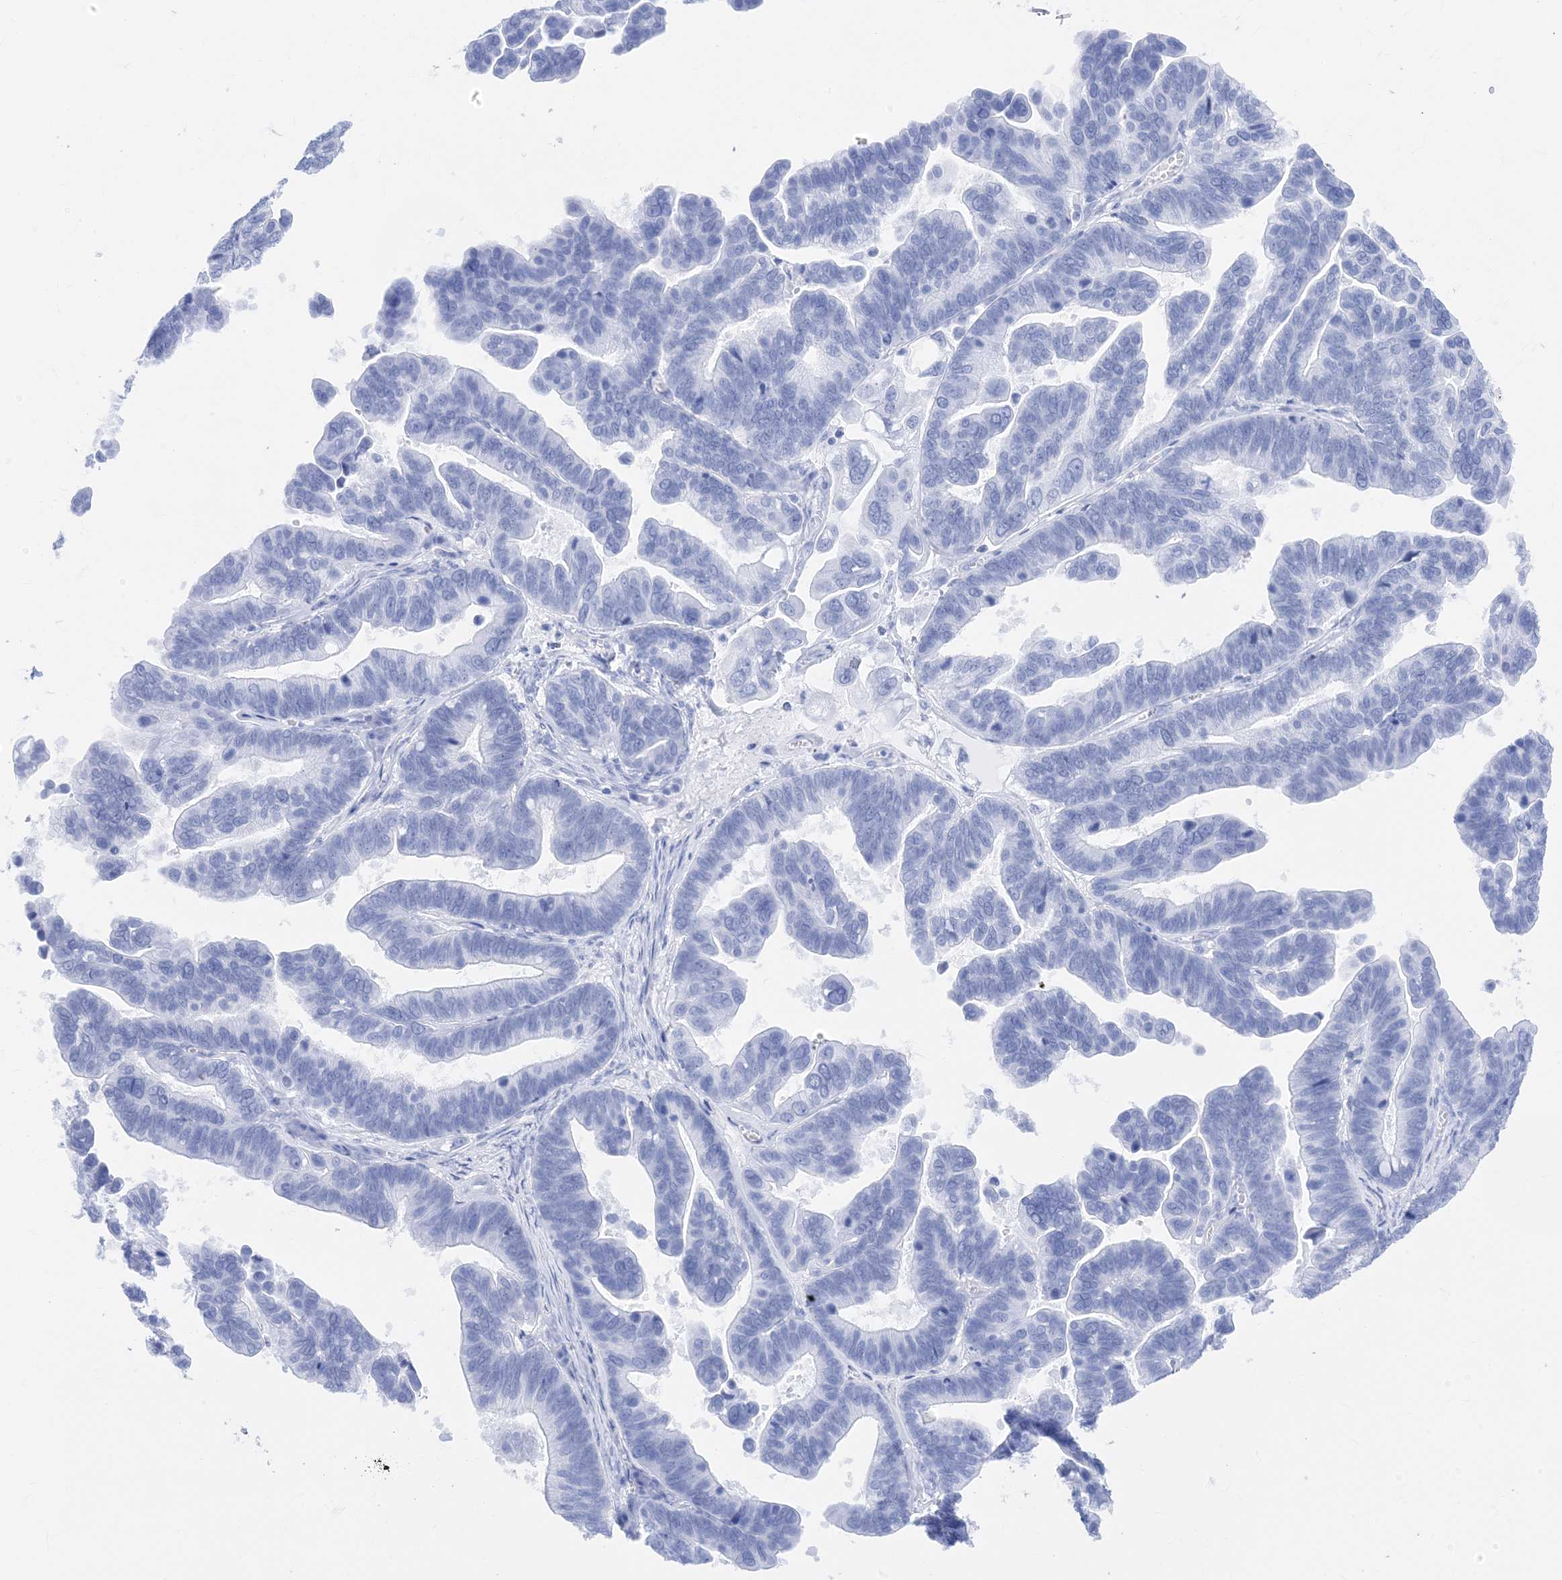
{"staining": {"intensity": "negative", "quantity": "none", "location": "none"}, "tissue": "ovarian cancer", "cell_type": "Tumor cells", "image_type": "cancer", "snomed": [{"axis": "morphology", "description": "Cystadenocarcinoma, serous, NOS"}, {"axis": "topography", "description": "Ovary"}], "caption": "Image shows no protein positivity in tumor cells of ovarian cancer tissue.", "gene": "MUC17", "patient": {"sex": "female", "age": 56}}